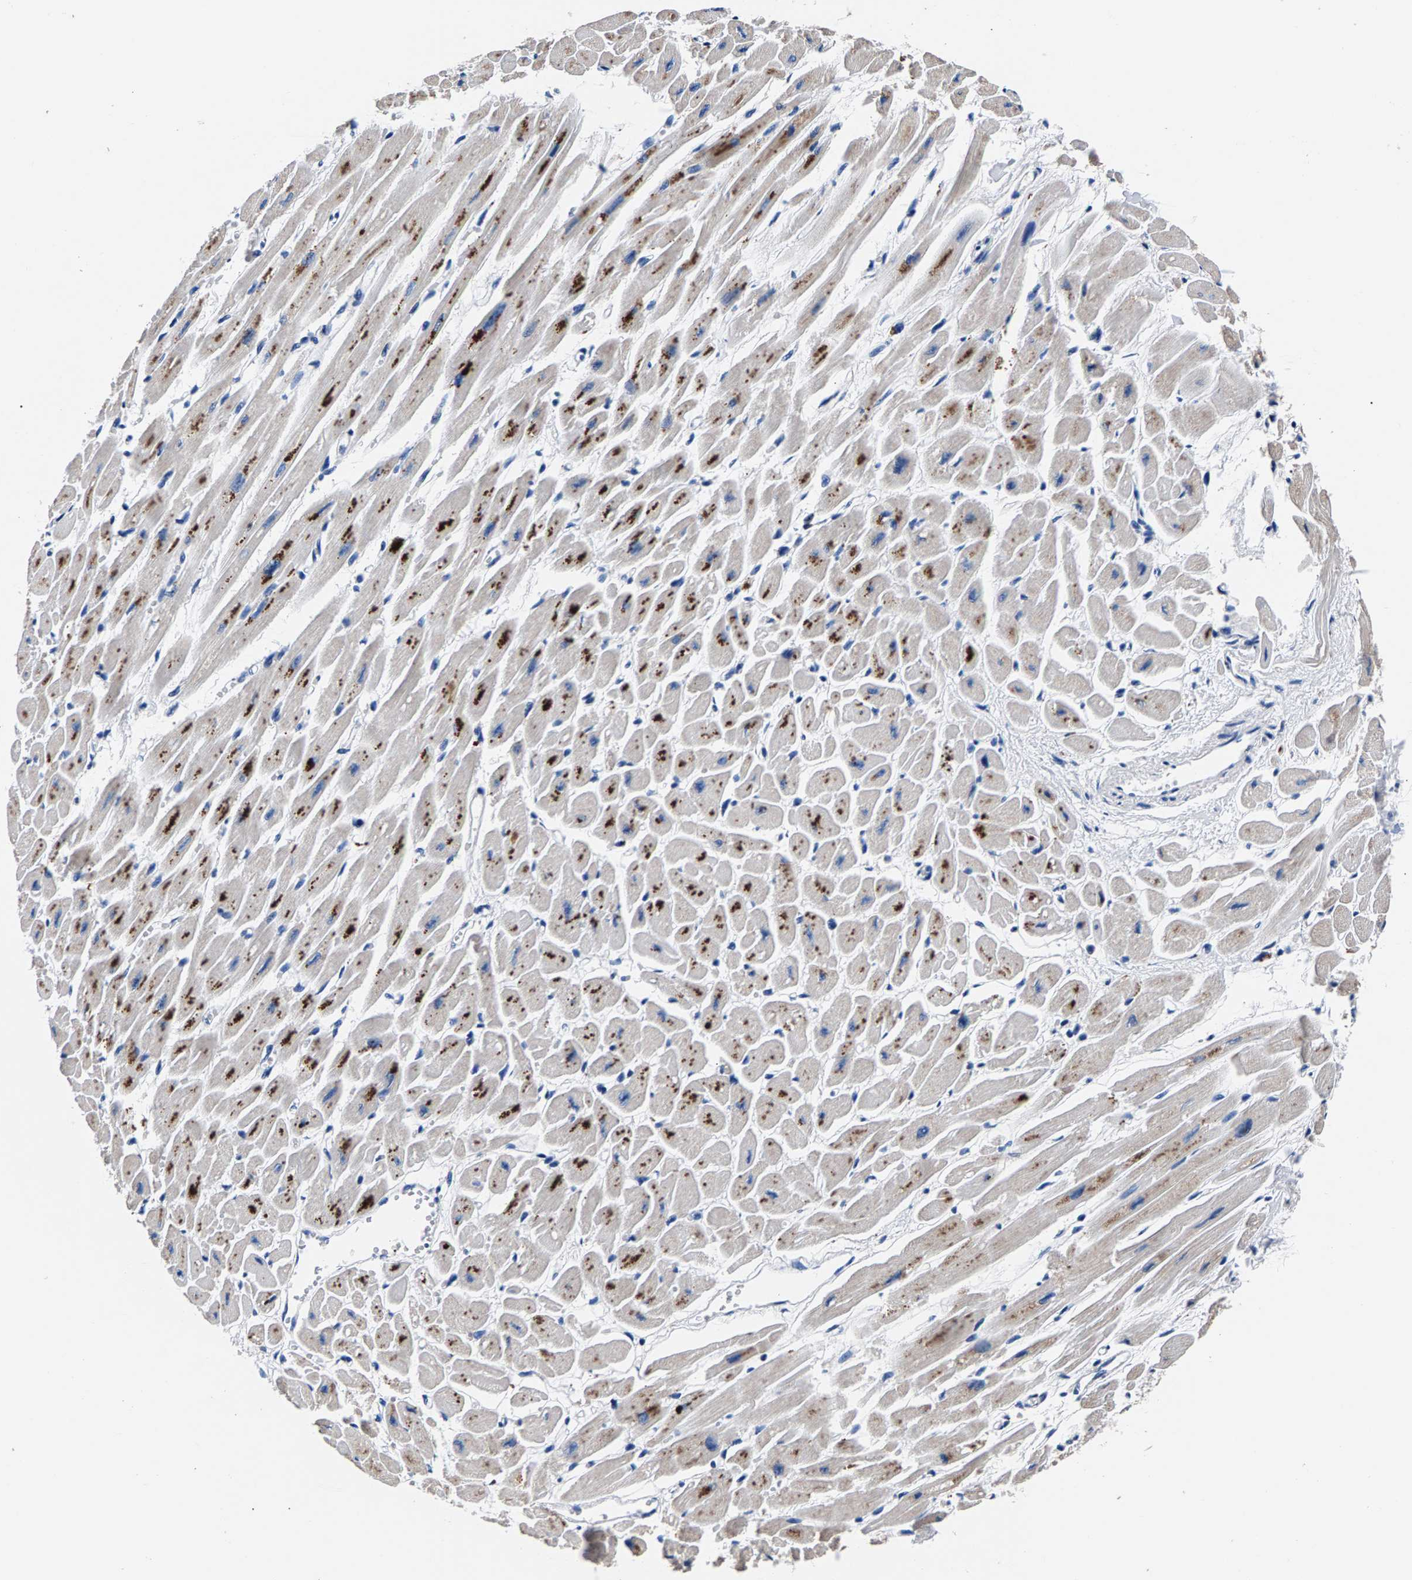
{"staining": {"intensity": "moderate", "quantity": "<25%", "location": "cytoplasmic/membranous"}, "tissue": "heart muscle", "cell_type": "Cardiomyocytes", "image_type": "normal", "snomed": [{"axis": "morphology", "description": "Normal tissue, NOS"}, {"axis": "topography", "description": "Heart"}], "caption": "Protein expression analysis of benign human heart muscle reveals moderate cytoplasmic/membranous staining in about <25% of cardiomyocytes. The staining was performed using DAB (3,3'-diaminobenzidine), with brown indicating positive protein expression. Nuclei are stained blue with hematoxylin.", "gene": "PHF24", "patient": {"sex": "female", "age": 54}}